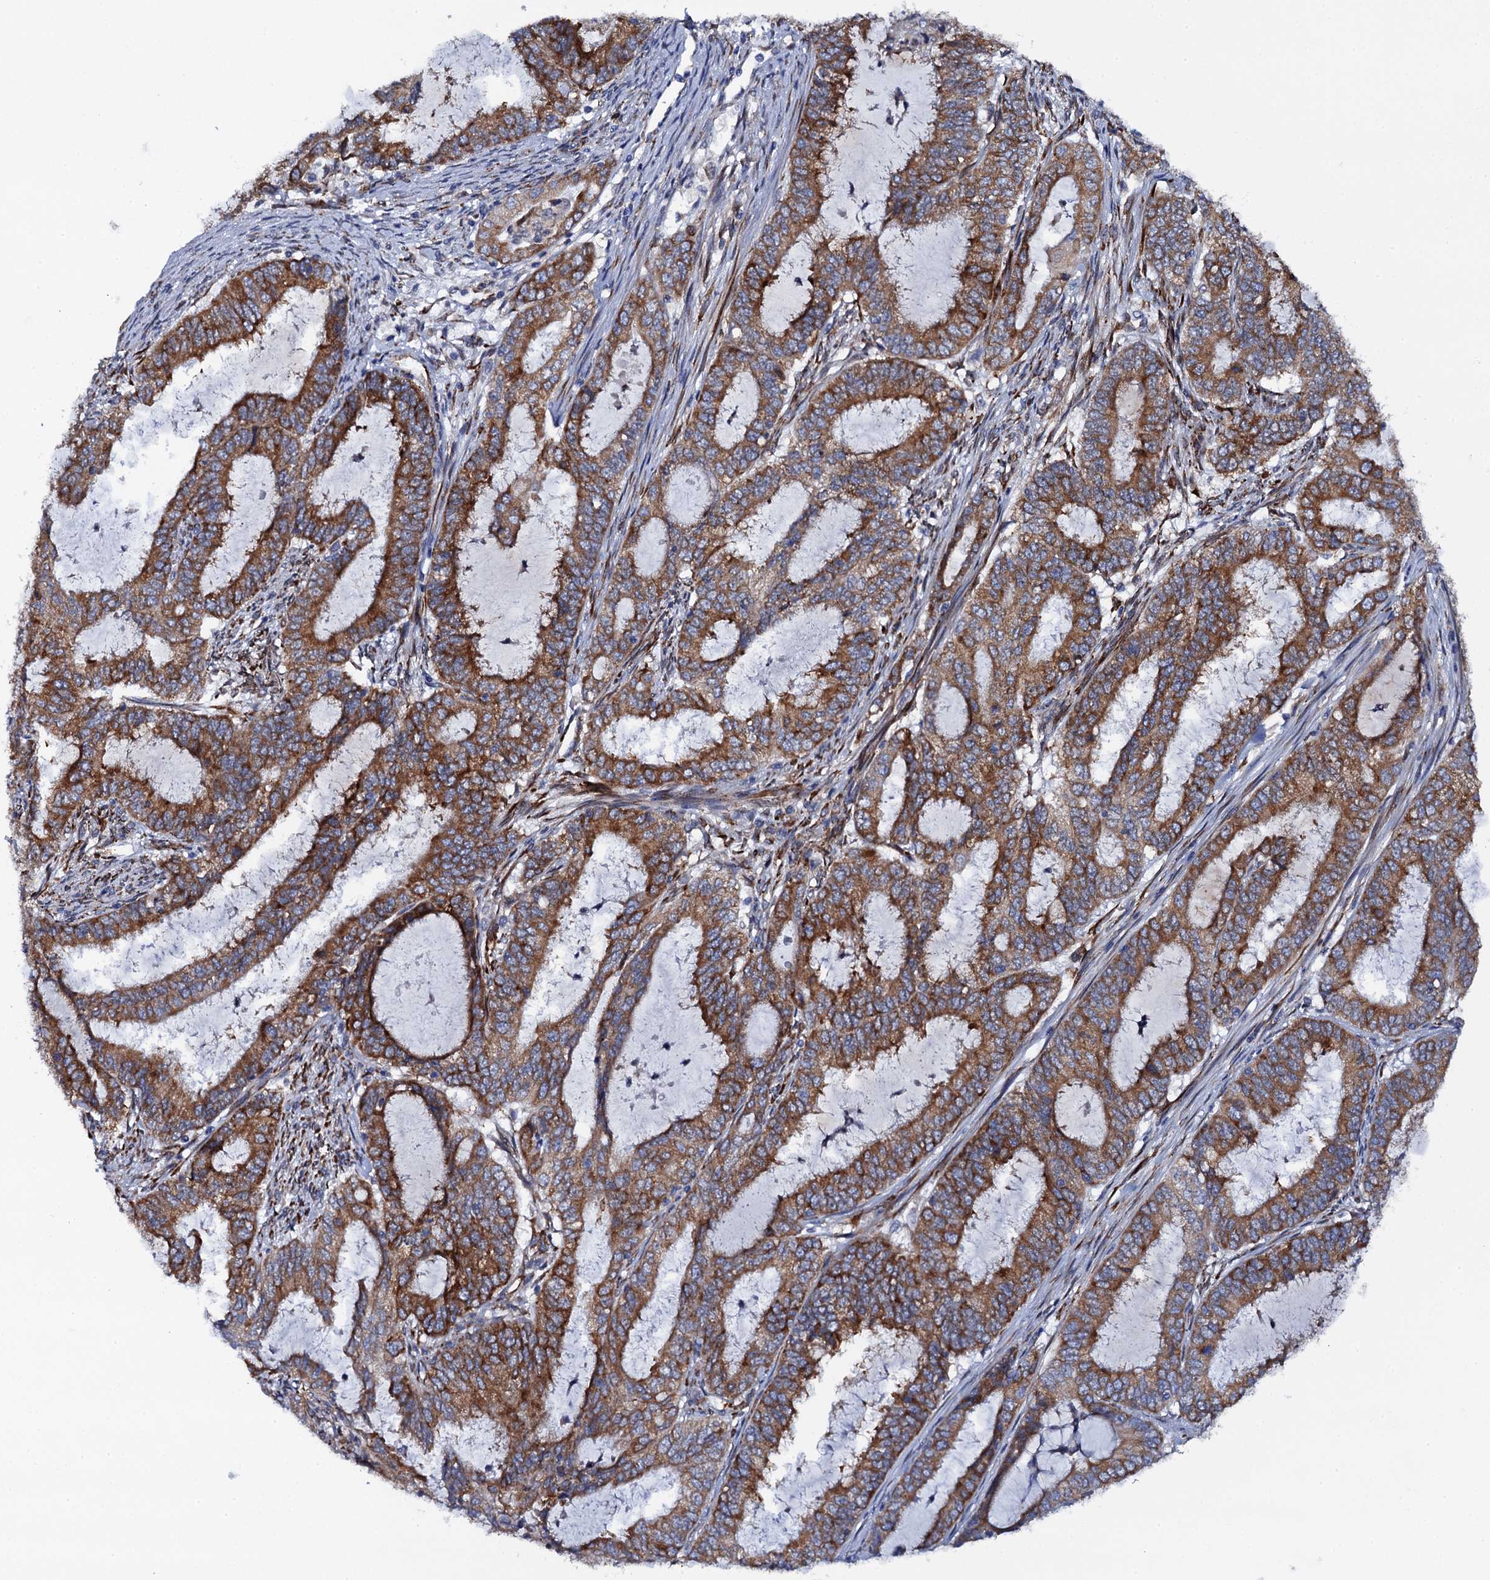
{"staining": {"intensity": "strong", "quantity": ">75%", "location": "cytoplasmic/membranous"}, "tissue": "endometrial cancer", "cell_type": "Tumor cells", "image_type": "cancer", "snomed": [{"axis": "morphology", "description": "Adenocarcinoma, NOS"}, {"axis": "topography", "description": "Endometrium"}], "caption": "Endometrial cancer (adenocarcinoma) stained with a protein marker demonstrates strong staining in tumor cells.", "gene": "POGLUT3", "patient": {"sex": "female", "age": 51}}